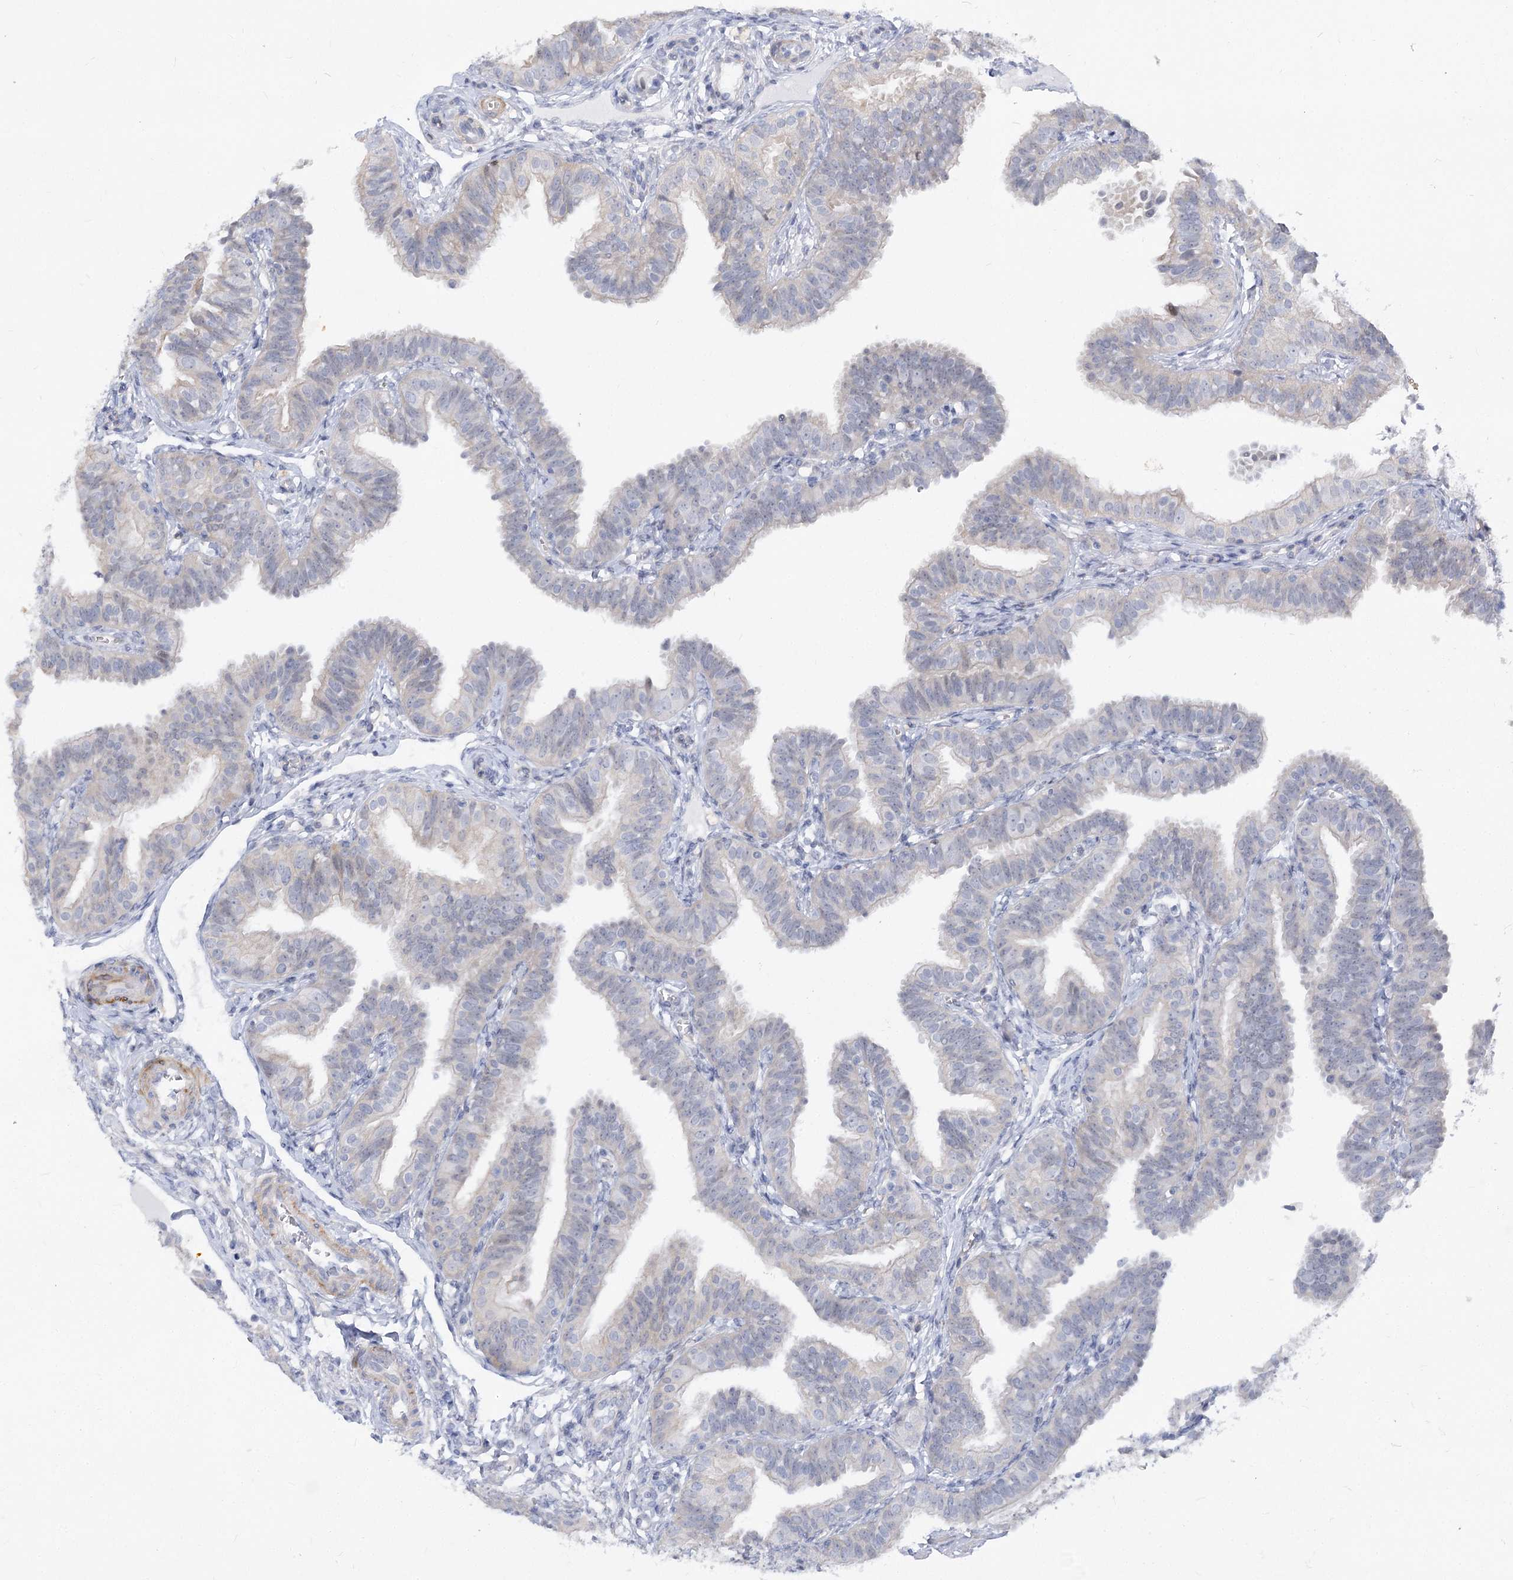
{"staining": {"intensity": "weak", "quantity": "<25%", "location": "nuclear"}, "tissue": "fallopian tube", "cell_type": "Glandular cells", "image_type": "normal", "snomed": [{"axis": "morphology", "description": "Normal tissue, NOS"}, {"axis": "topography", "description": "Fallopian tube"}], "caption": "The IHC micrograph has no significant positivity in glandular cells of fallopian tube. (DAB (3,3'-diaminobenzidine) immunohistochemistry, high magnification).", "gene": "ARSI", "patient": {"sex": "female", "age": 35}}